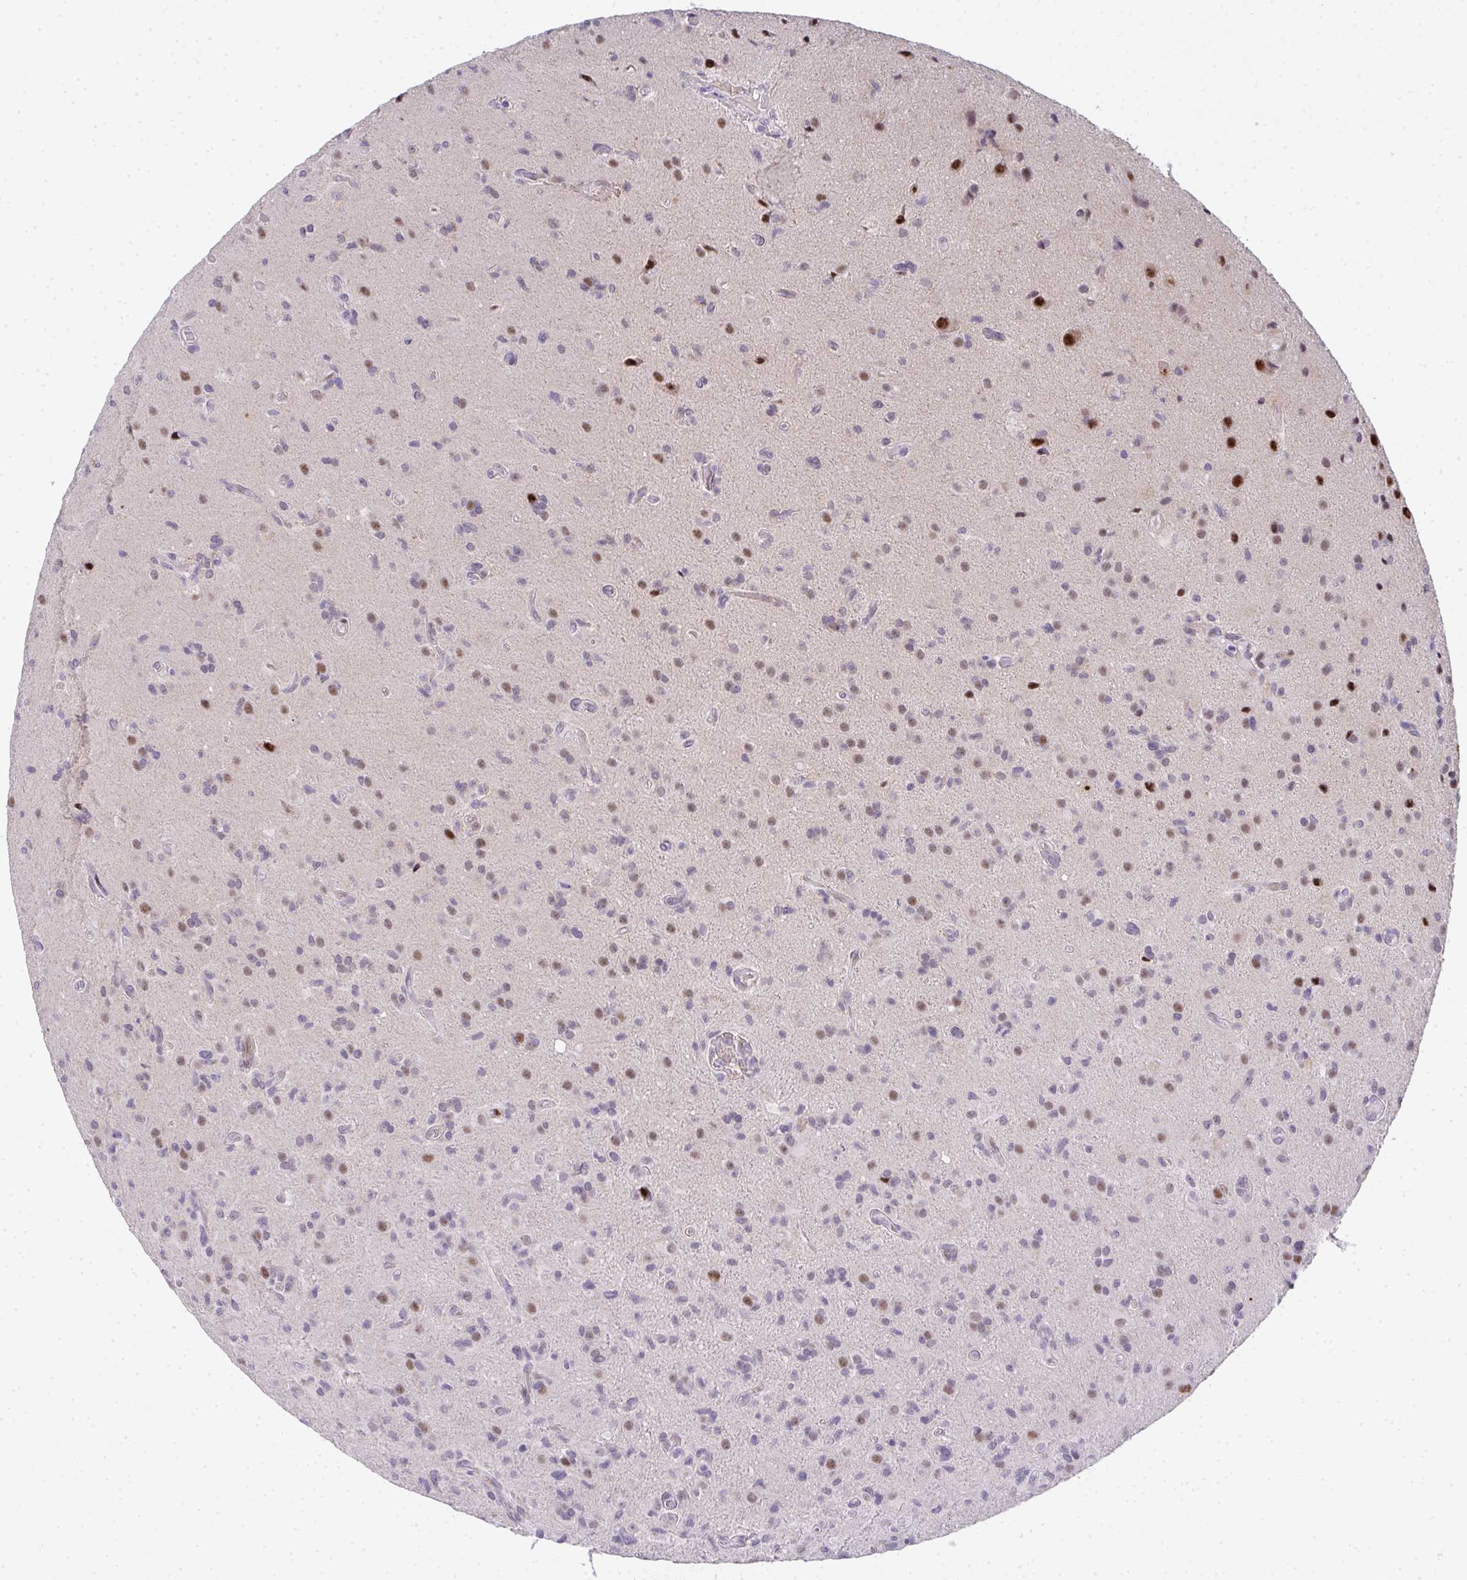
{"staining": {"intensity": "strong", "quantity": "<25%", "location": "nuclear"}, "tissue": "glioma", "cell_type": "Tumor cells", "image_type": "cancer", "snomed": [{"axis": "morphology", "description": "Glioma, malignant, High grade"}, {"axis": "topography", "description": "Brain"}], "caption": "High-magnification brightfield microscopy of malignant glioma (high-grade) stained with DAB (brown) and counterstained with hematoxylin (blue). tumor cells exhibit strong nuclear expression is present in about<25% of cells.", "gene": "TNMD", "patient": {"sex": "male", "age": 55}}